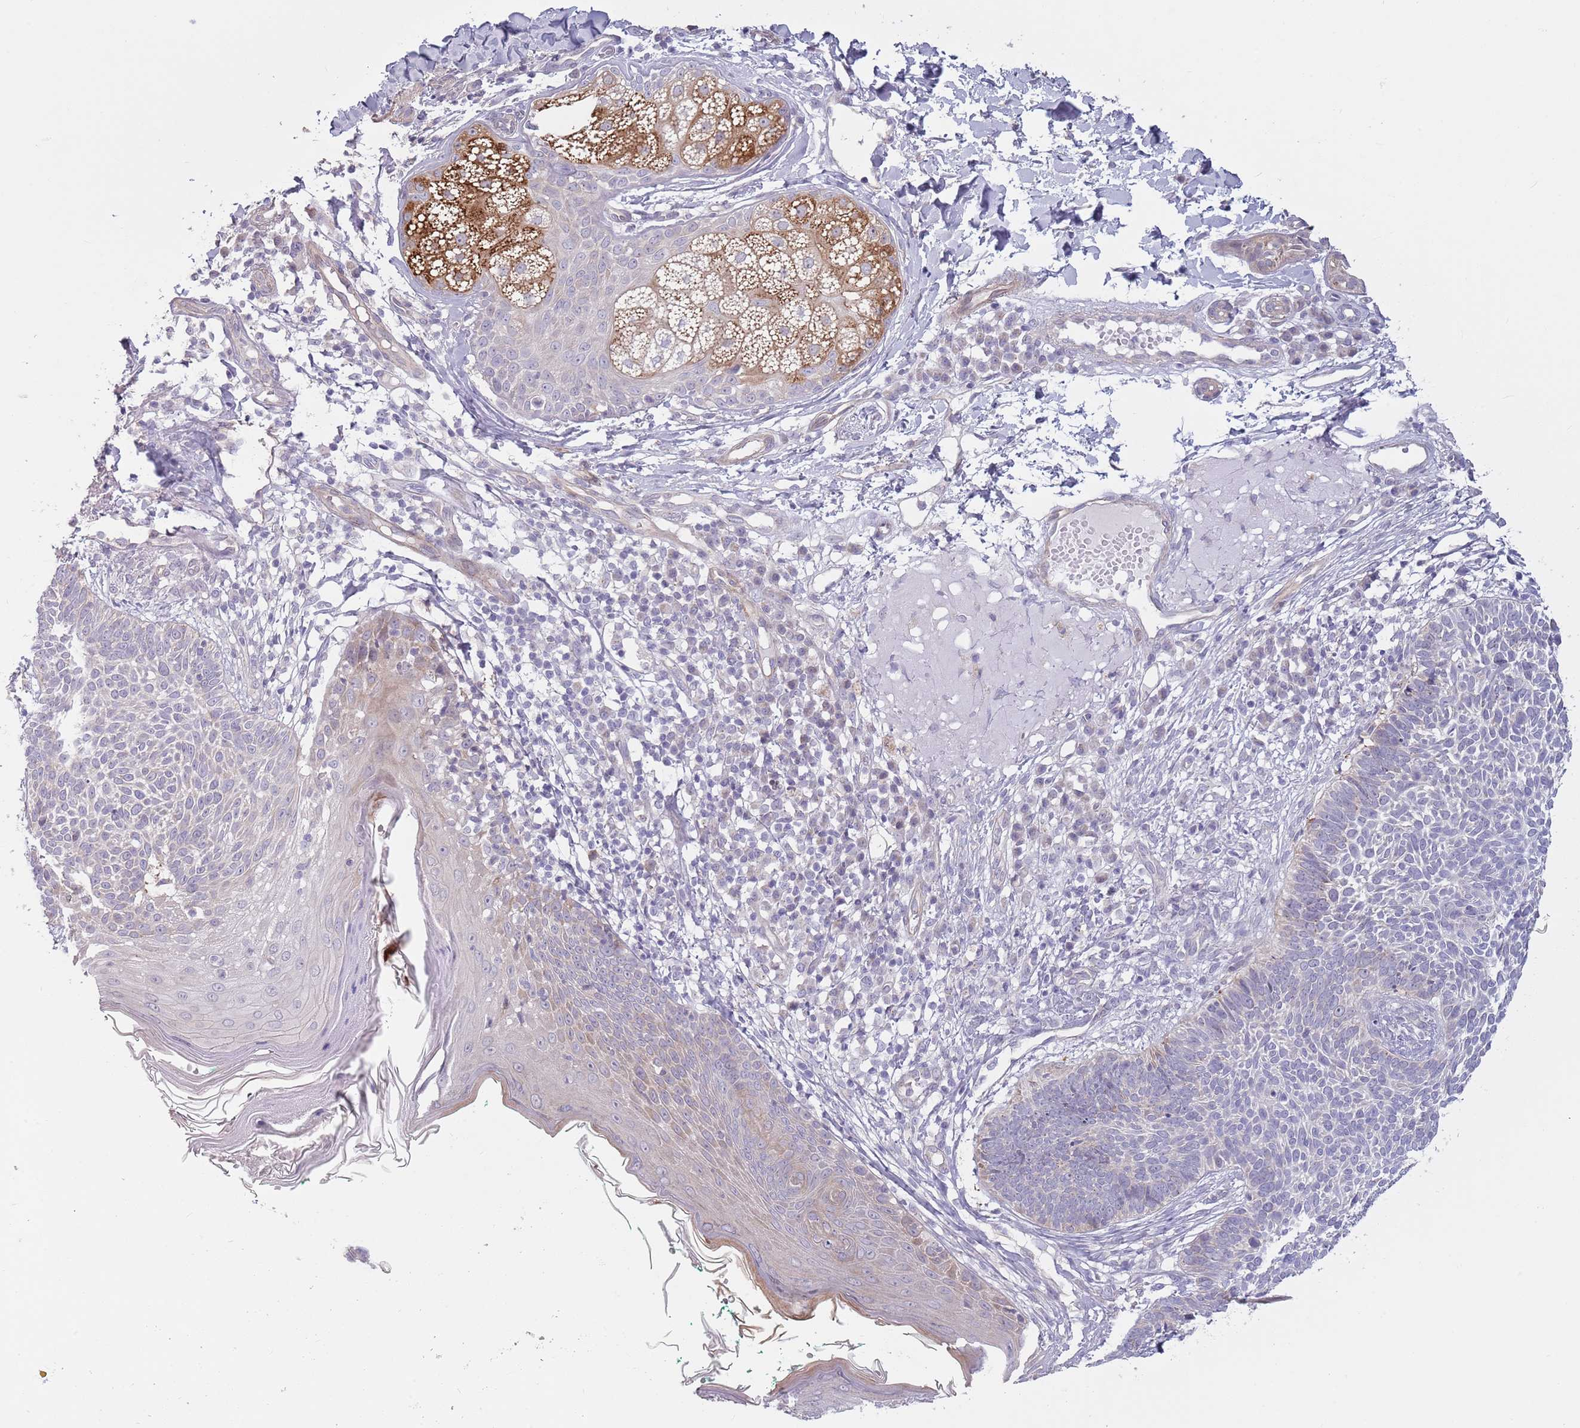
{"staining": {"intensity": "negative", "quantity": "none", "location": "none"}, "tissue": "skin cancer", "cell_type": "Tumor cells", "image_type": "cancer", "snomed": [{"axis": "morphology", "description": "Basal cell carcinoma"}, {"axis": "topography", "description": "Skin"}], "caption": "The image displays no staining of tumor cells in basal cell carcinoma (skin). (Immunohistochemistry (ihc), brightfield microscopy, high magnification).", "gene": "LDHD", "patient": {"sex": "male", "age": 72}}